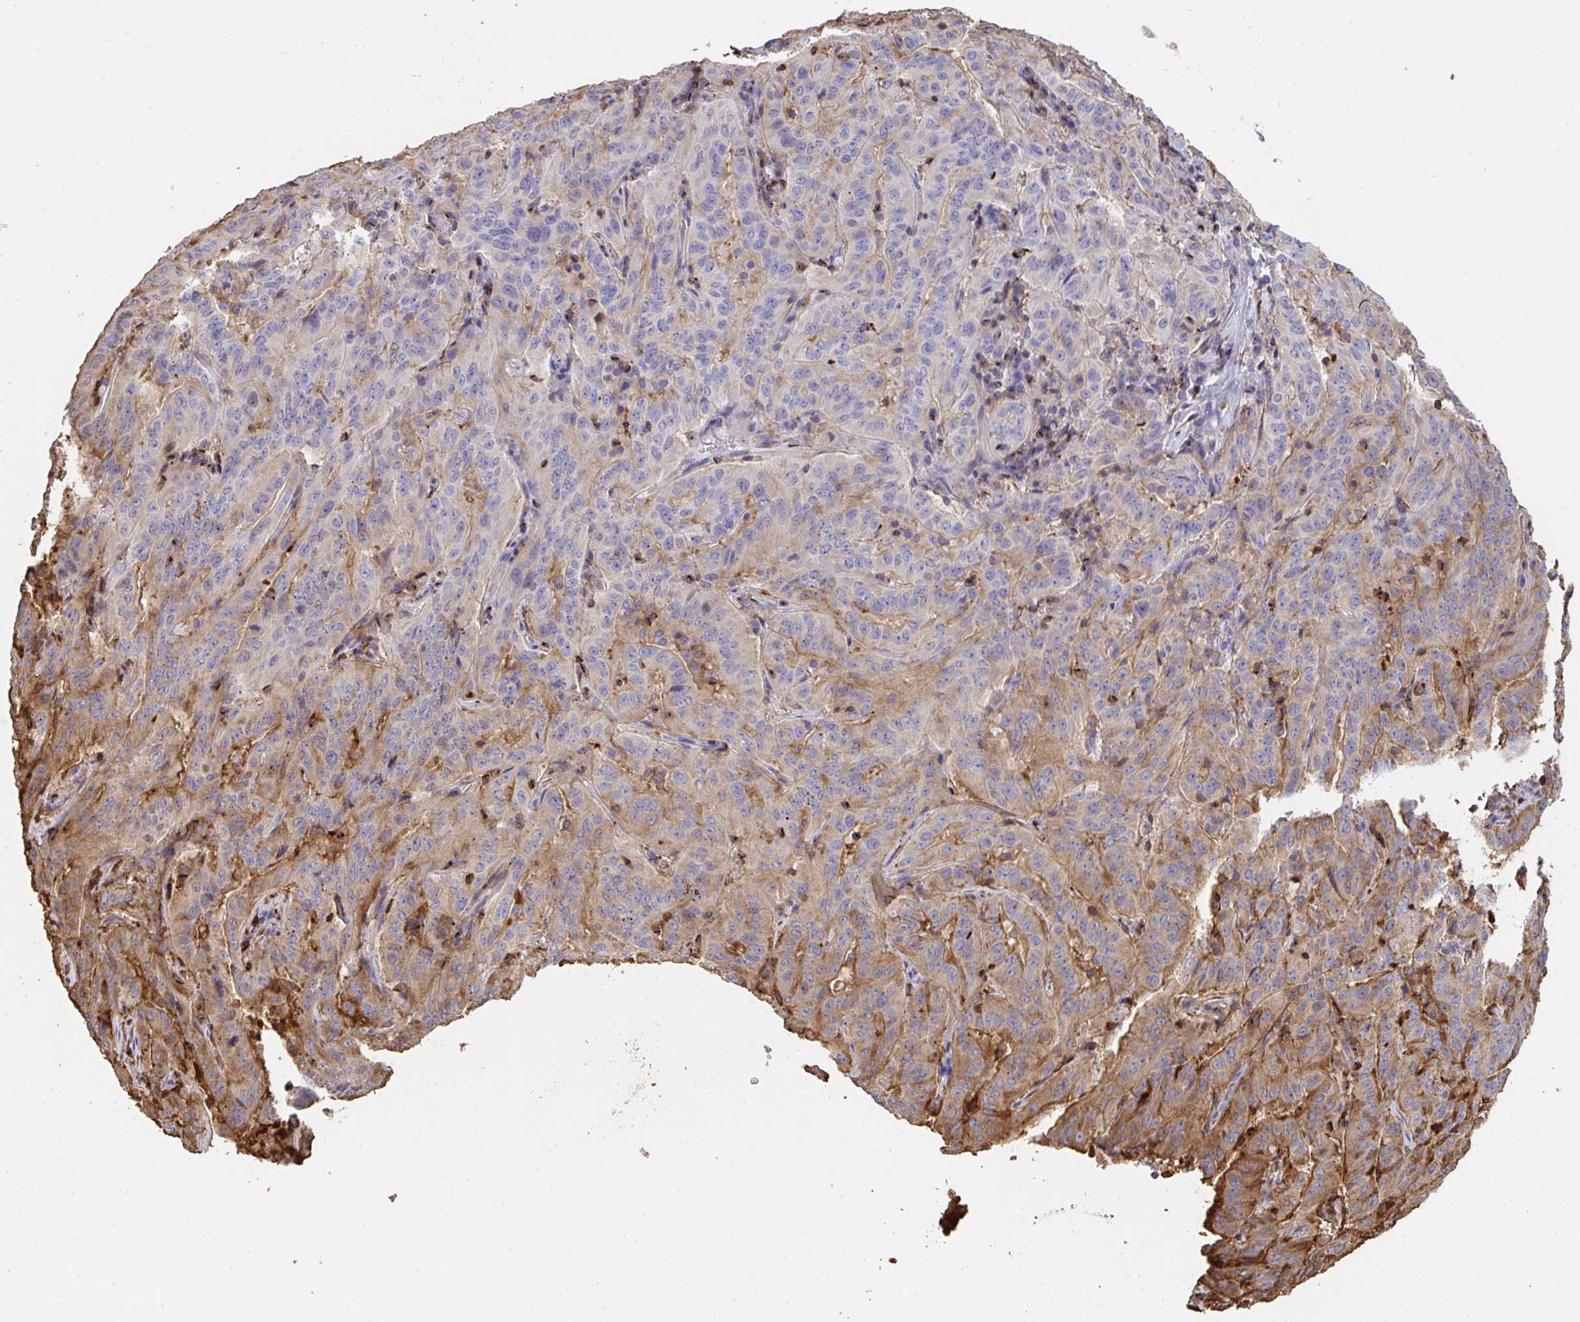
{"staining": {"intensity": "weak", "quantity": "<25%", "location": "cytoplasmic/membranous"}, "tissue": "pancreatic cancer", "cell_type": "Tumor cells", "image_type": "cancer", "snomed": [{"axis": "morphology", "description": "Adenocarcinoma, NOS"}, {"axis": "topography", "description": "Pancreas"}], "caption": "Tumor cells are negative for protein expression in human pancreatic cancer (adenocarcinoma).", "gene": "CFL1", "patient": {"sex": "male", "age": 63}}